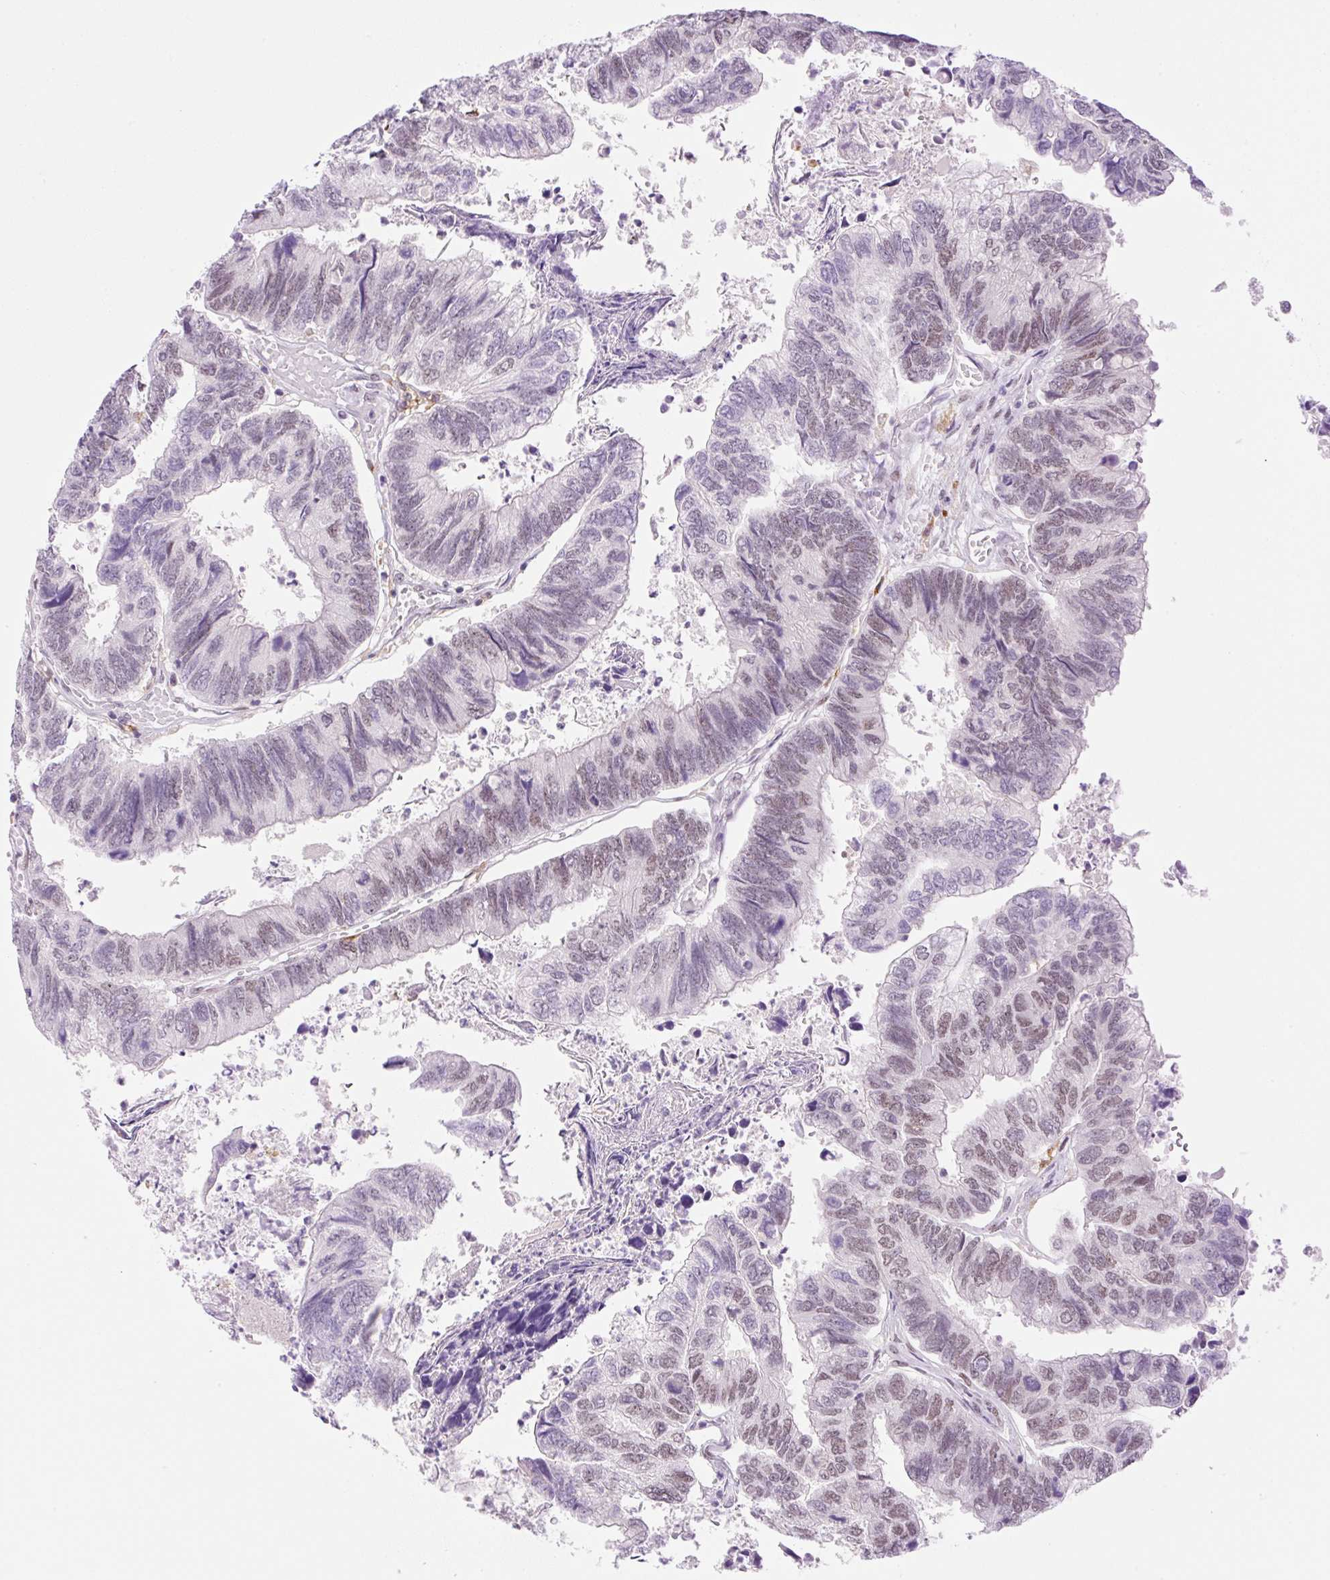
{"staining": {"intensity": "weak", "quantity": ">75%", "location": "nuclear"}, "tissue": "colorectal cancer", "cell_type": "Tumor cells", "image_type": "cancer", "snomed": [{"axis": "morphology", "description": "Adenocarcinoma, NOS"}, {"axis": "topography", "description": "Colon"}], "caption": "Brown immunohistochemical staining in colorectal cancer (adenocarcinoma) reveals weak nuclear expression in approximately >75% of tumor cells.", "gene": "PALM3", "patient": {"sex": "female", "age": 67}}